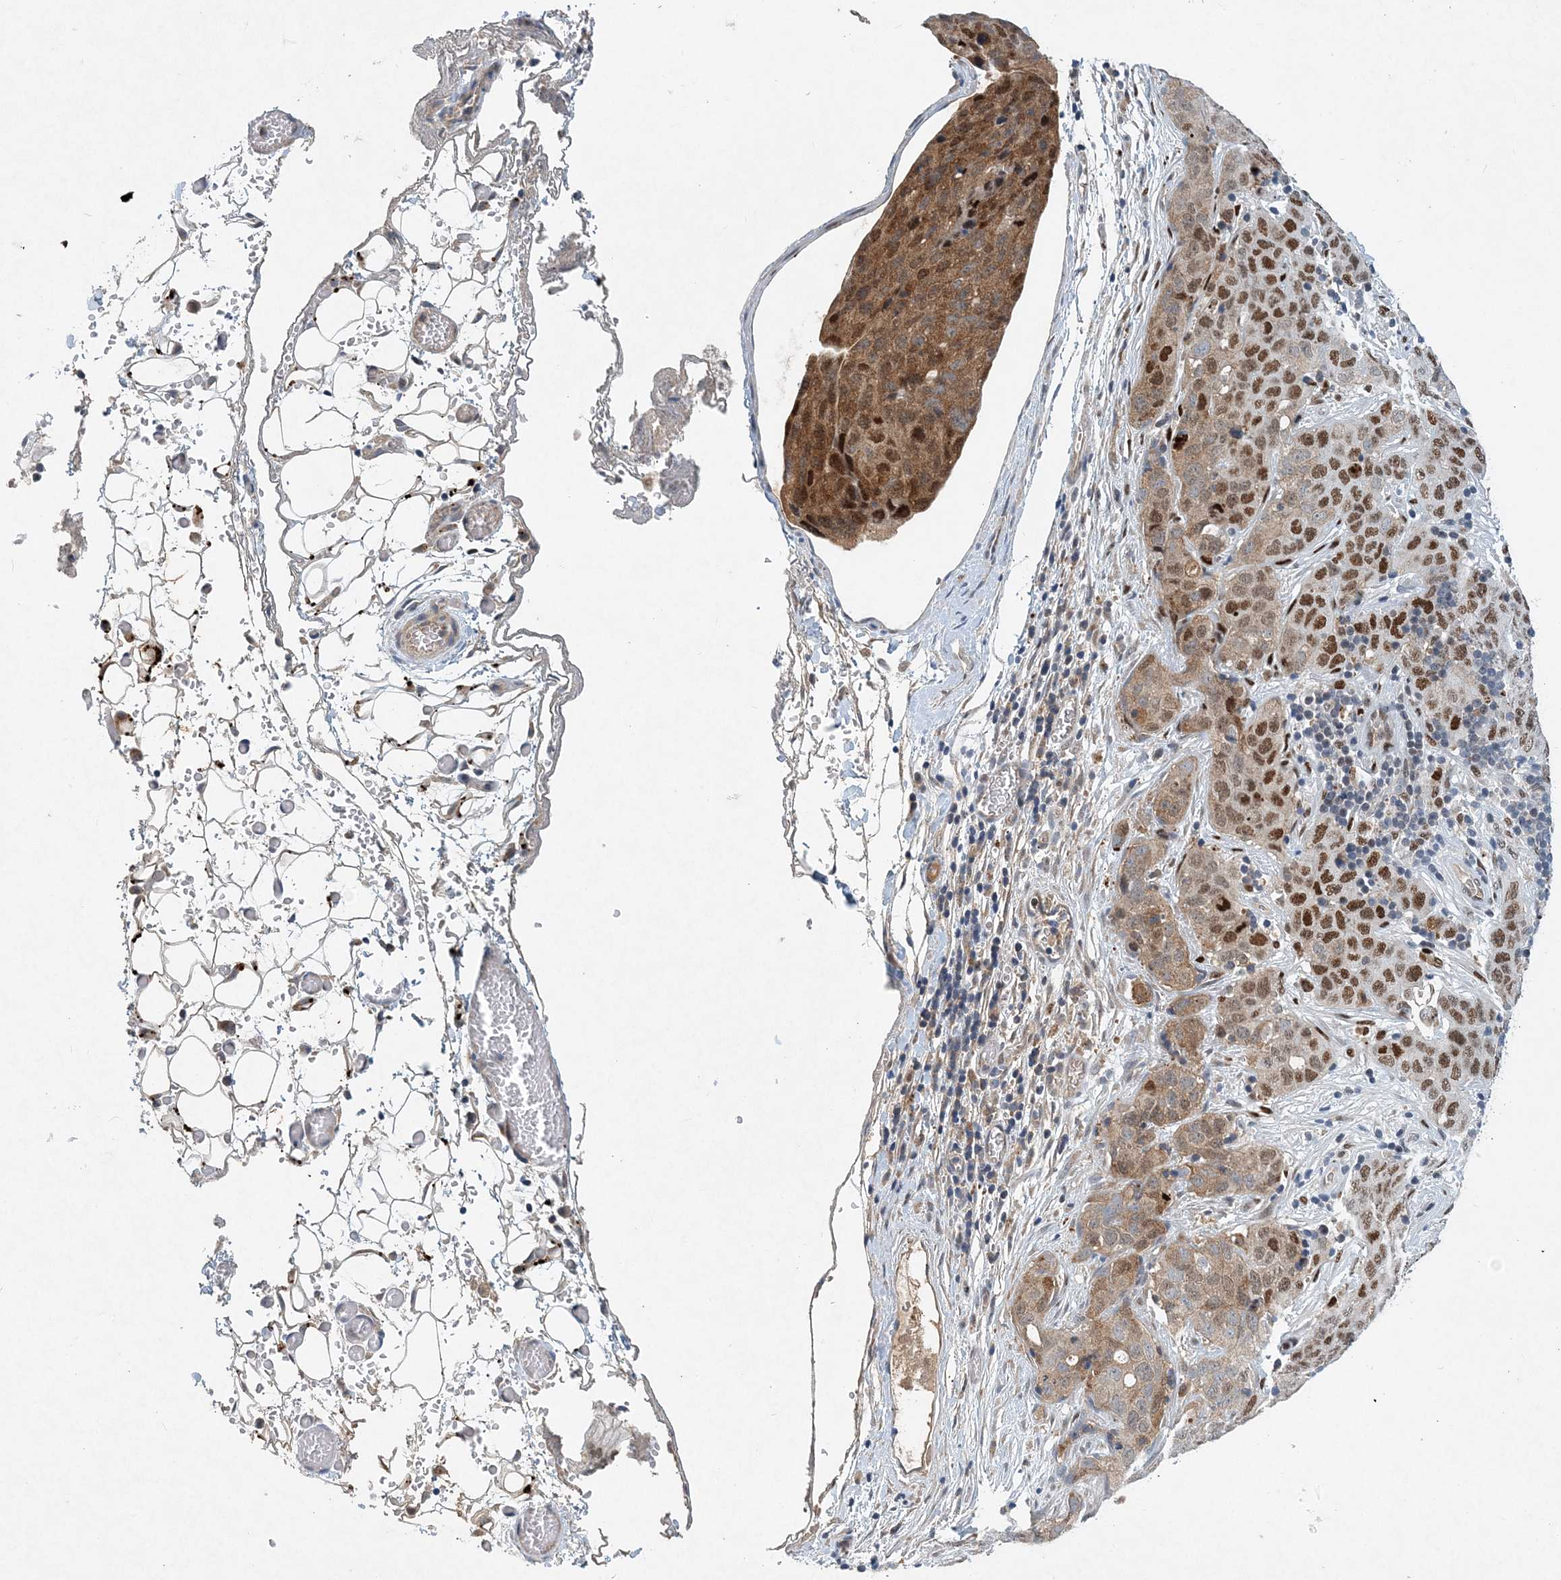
{"staining": {"intensity": "moderate", "quantity": ">75%", "location": "cytoplasmic/membranous,nuclear"}, "tissue": "stomach cancer", "cell_type": "Tumor cells", "image_type": "cancer", "snomed": [{"axis": "morphology", "description": "Normal tissue, NOS"}, {"axis": "morphology", "description": "Adenocarcinoma, NOS"}, {"axis": "topography", "description": "Lymph node"}, {"axis": "topography", "description": "Stomach"}], "caption": "This photomicrograph shows adenocarcinoma (stomach) stained with immunohistochemistry (IHC) to label a protein in brown. The cytoplasmic/membranous and nuclear of tumor cells show moderate positivity for the protein. Nuclei are counter-stained blue.", "gene": "KPNA4", "patient": {"sex": "male", "age": 48}}